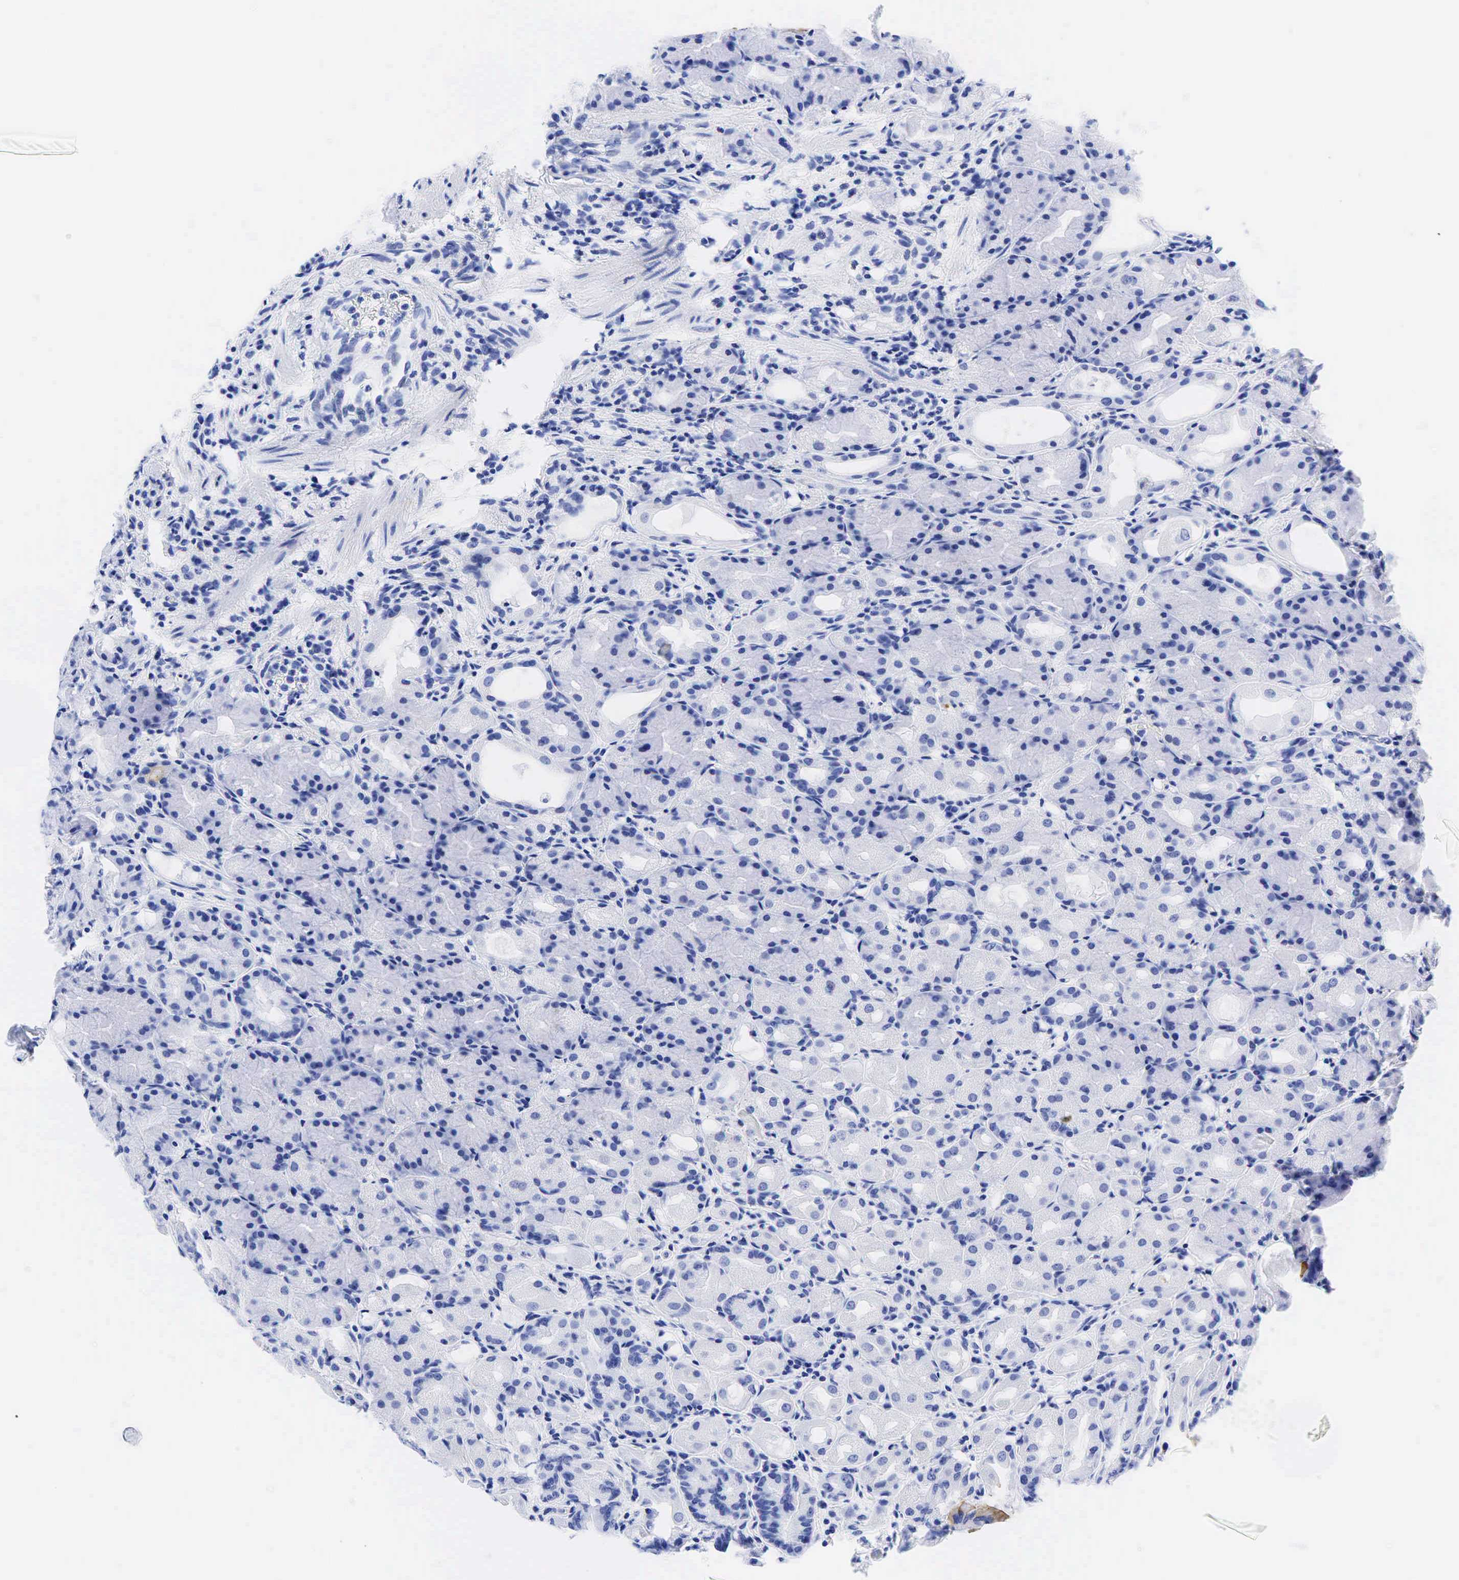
{"staining": {"intensity": "weak", "quantity": "<25%", "location": "cytoplasmic/membranous"}, "tissue": "stomach", "cell_type": "Glandular cells", "image_type": "normal", "snomed": [{"axis": "morphology", "description": "Normal tissue, NOS"}, {"axis": "topography", "description": "Stomach, upper"}], "caption": "High magnification brightfield microscopy of benign stomach stained with DAB (3,3'-diaminobenzidine) (brown) and counterstained with hematoxylin (blue): glandular cells show no significant staining.", "gene": "CEACAM5", "patient": {"sex": "female", "age": 75}}